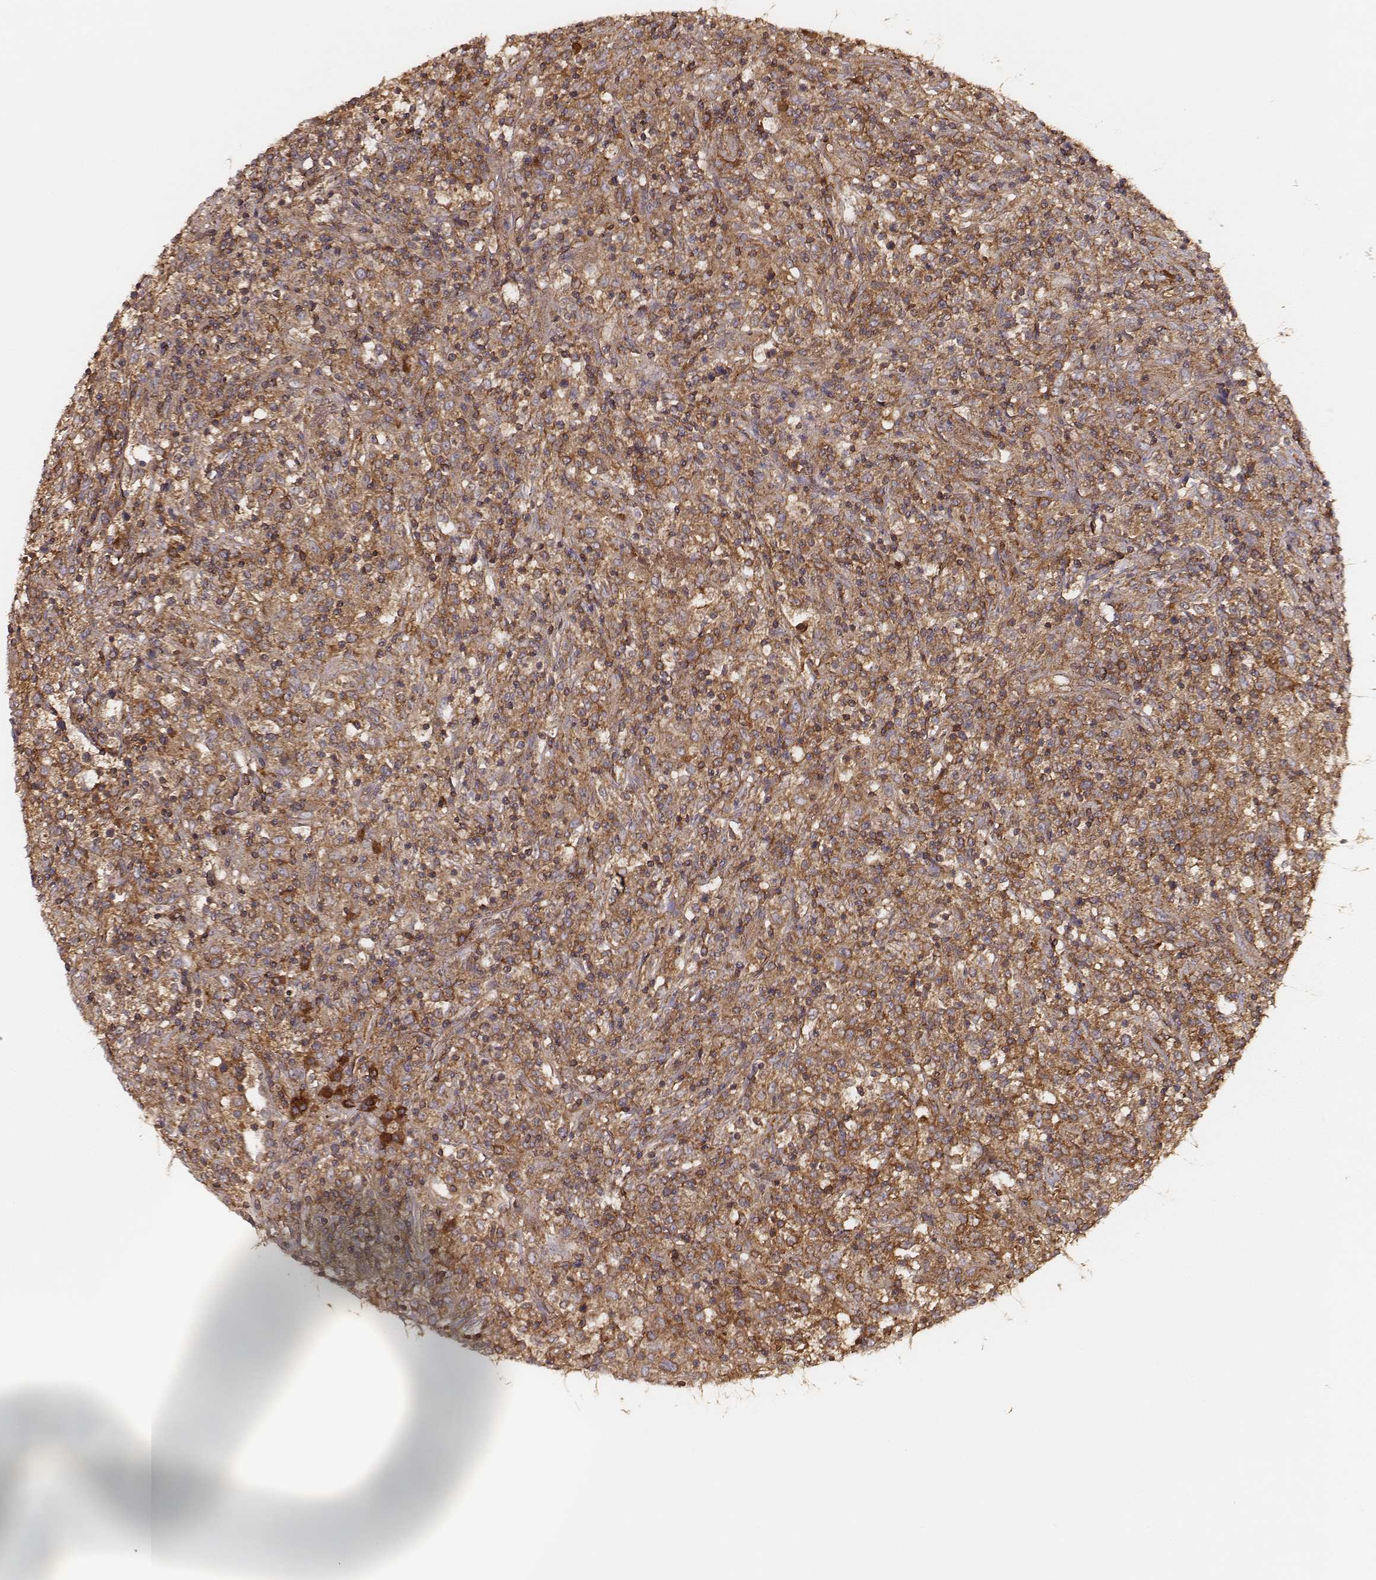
{"staining": {"intensity": "moderate", "quantity": ">75%", "location": "cytoplasmic/membranous"}, "tissue": "lymphoma", "cell_type": "Tumor cells", "image_type": "cancer", "snomed": [{"axis": "morphology", "description": "Malignant lymphoma, non-Hodgkin's type, High grade"}, {"axis": "topography", "description": "Lung"}], "caption": "This photomicrograph reveals immunohistochemistry staining of human lymphoma, with medium moderate cytoplasmic/membranous staining in about >75% of tumor cells.", "gene": "CARS1", "patient": {"sex": "male", "age": 79}}